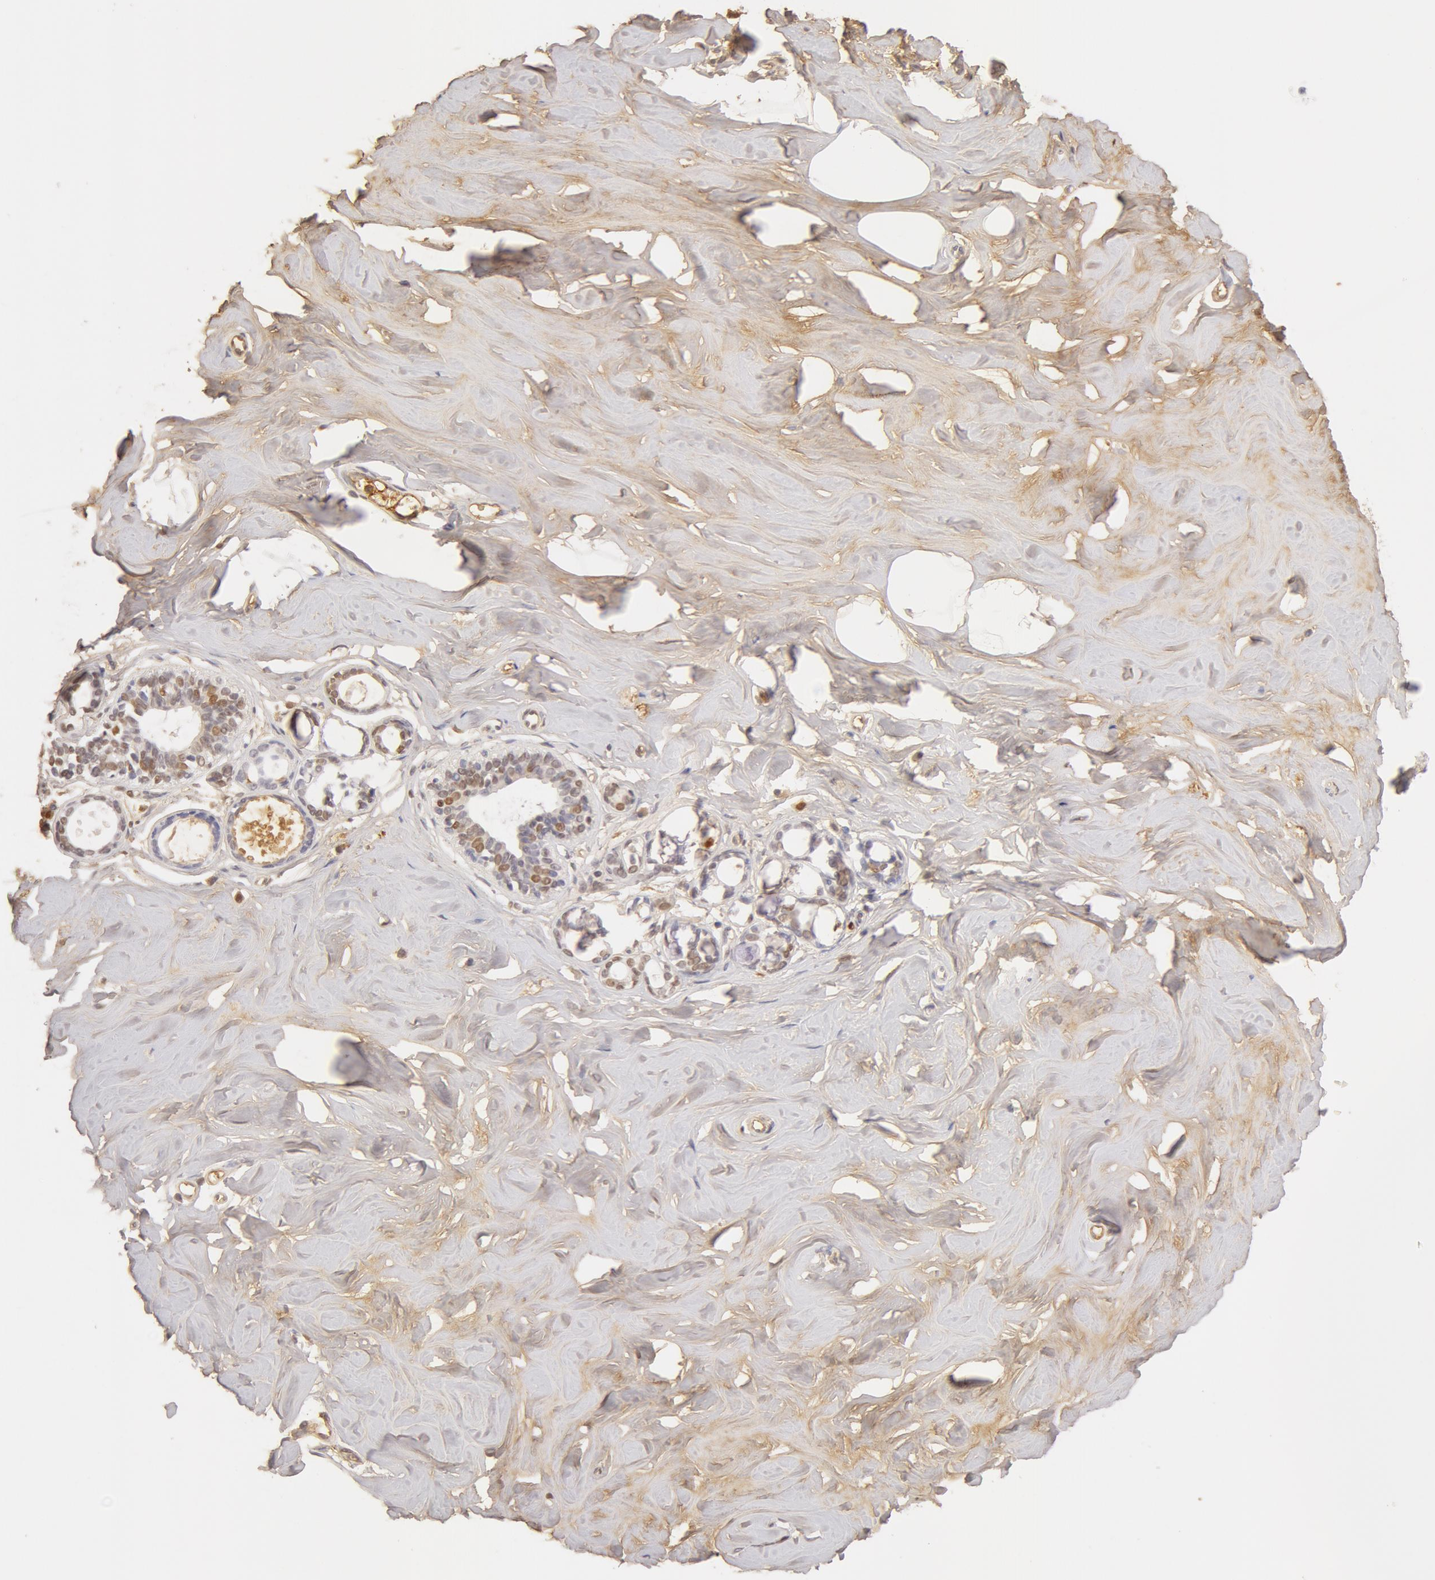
{"staining": {"intensity": "weak", "quantity": ">75%", "location": "cytoplasmic/membranous"}, "tissue": "breast", "cell_type": "Adipocytes", "image_type": "normal", "snomed": [{"axis": "morphology", "description": "Normal tissue, NOS"}, {"axis": "topography", "description": "Breast"}], "caption": "Breast stained for a protein (brown) demonstrates weak cytoplasmic/membranous positive staining in about >75% of adipocytes.", "gene": "TF", "patient": {"sex": "female", "age": 54}}